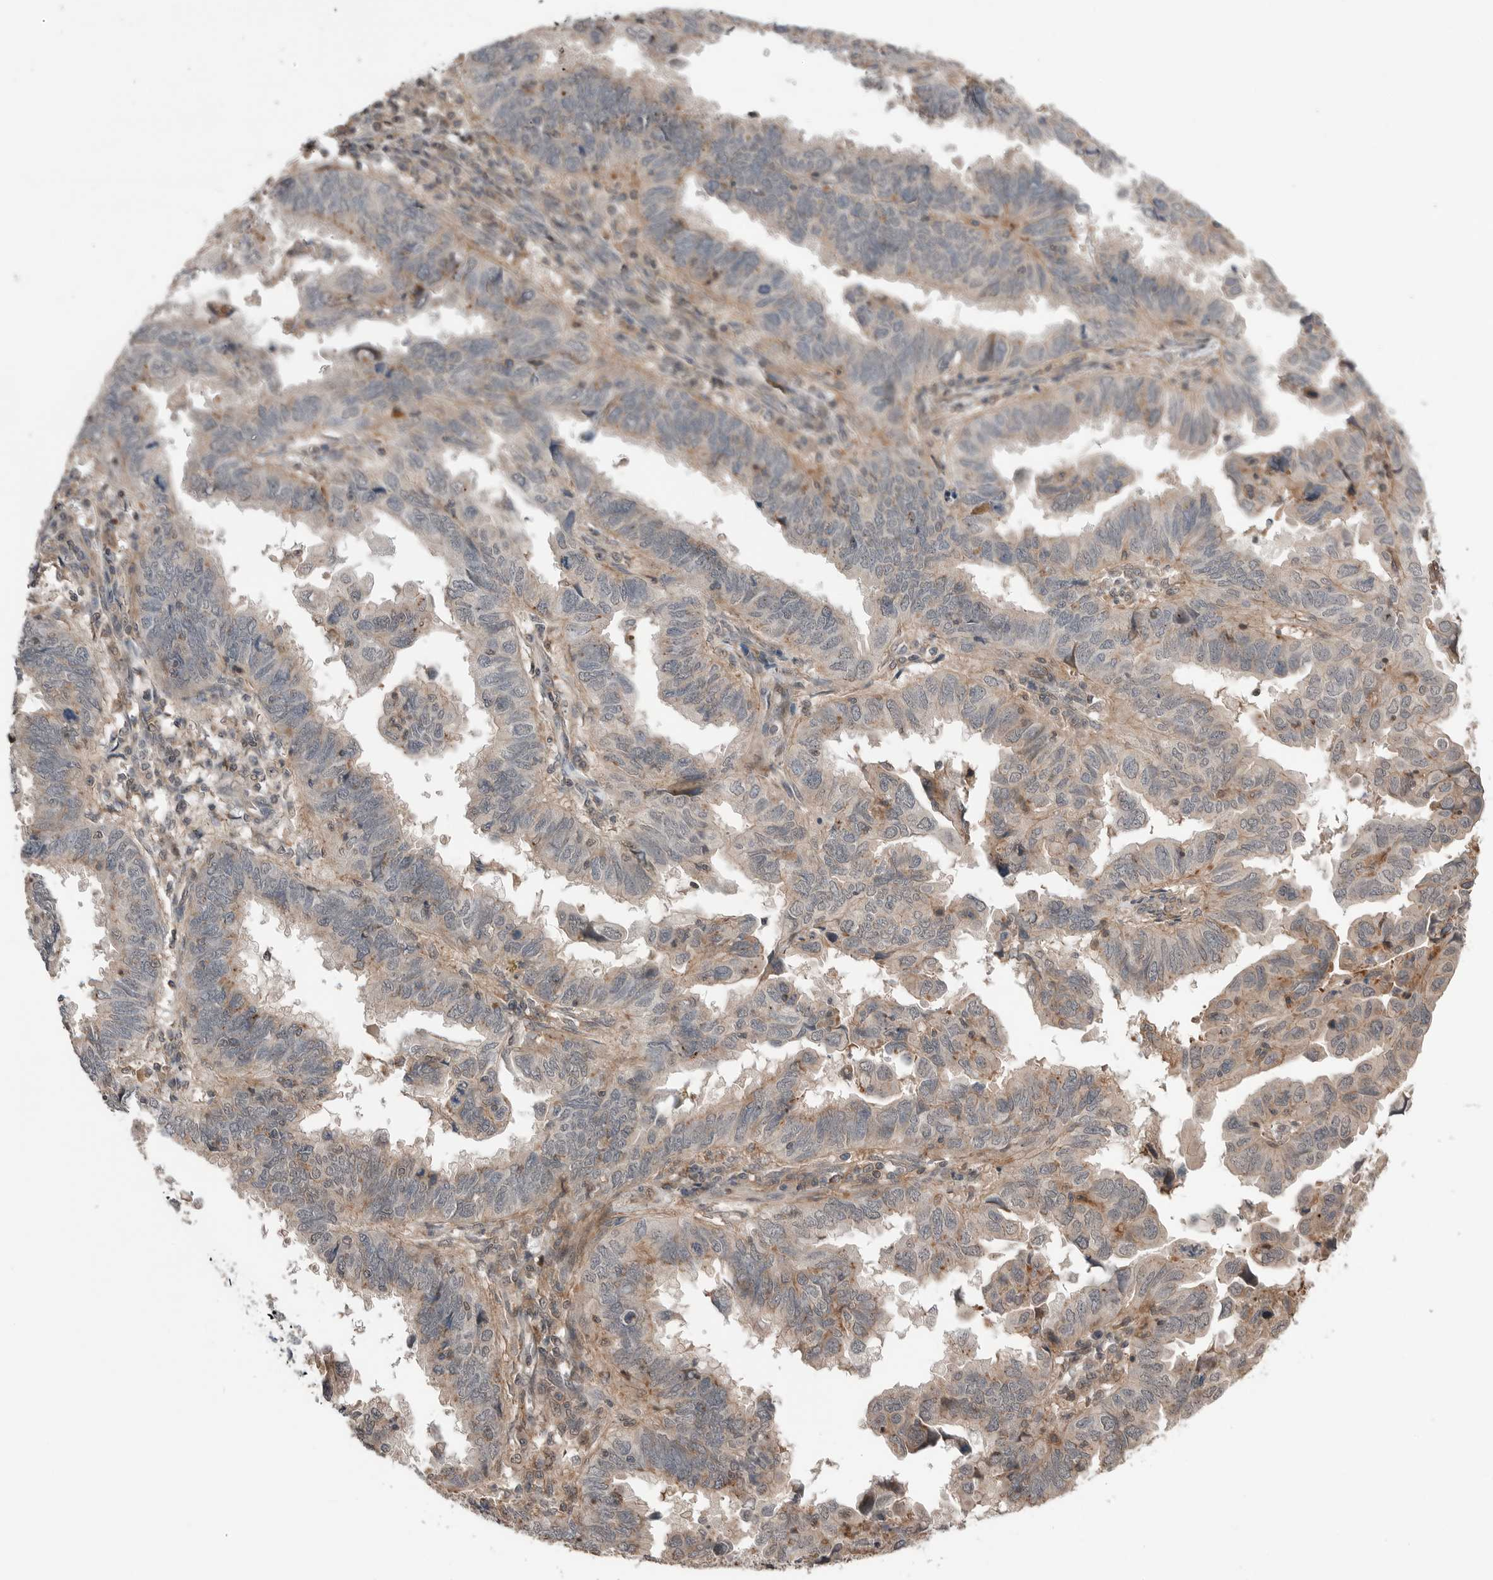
{"staining": {"intensity": "weak", "quantity": "<25%", "location": "cytoplasmic/membranous"}, "tissue": "endometrial cancer", "cell_type": "Tumor cells", "image_type": "cancer", "snomed": [{"axis": "morphology", "description": "Adenocarcinoma, NOS"}, {"axis": "topography", "description": "Uterus"}], "caption": "A histopathology image of adenocarcinoma (endometrial) stained for a protein shows no brown staining in tumor cells.", "gene": "PEAK1", "patient": {"sex": "female", "age": 77}}